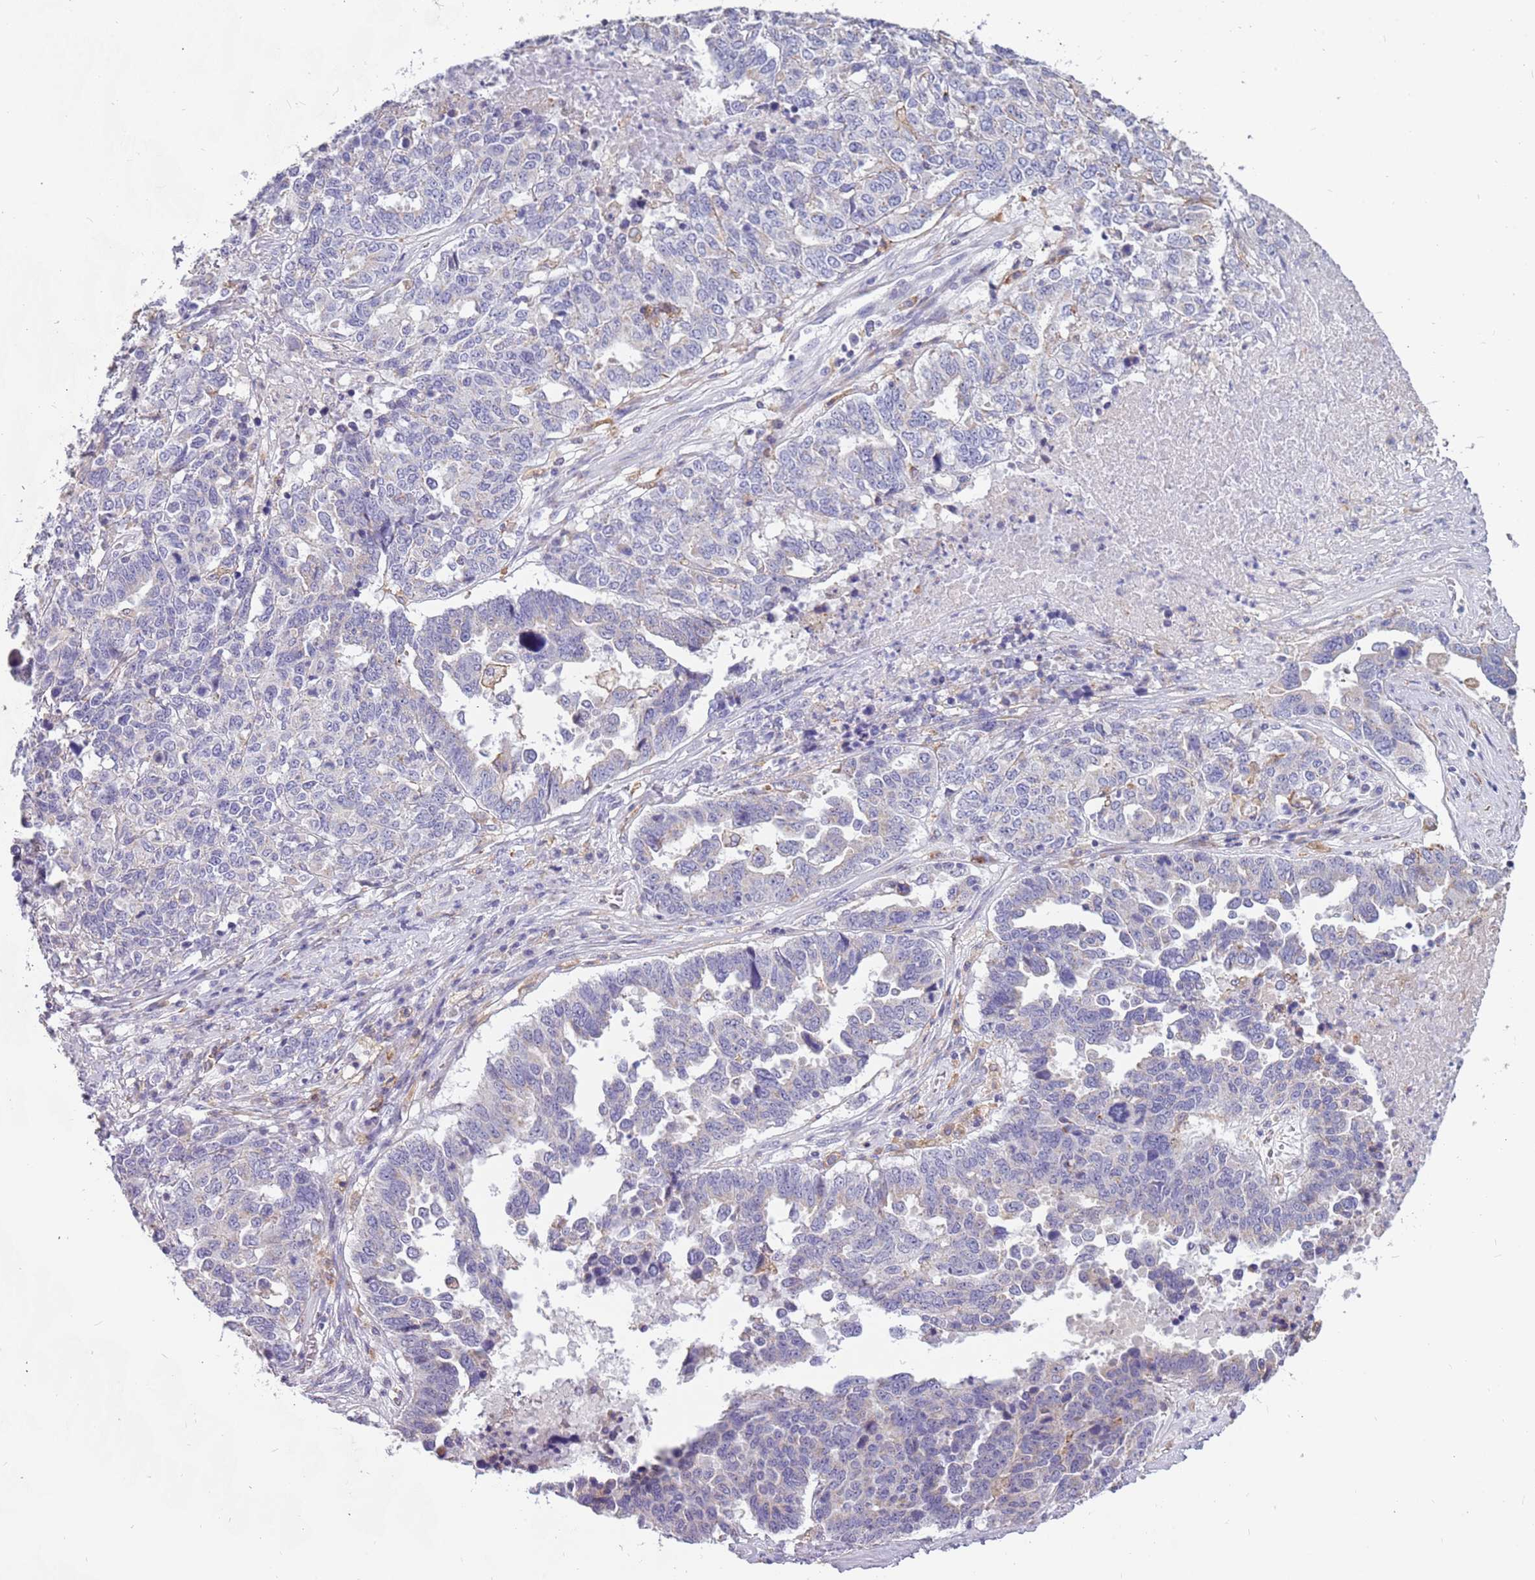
{"staining": {"intensity": "negative", "quantity": "none", "location": "none"}, "tissue": "ovarian cancer", "cell_type": "Tumor cells", "image_type": "cancer", "snomed": [{"axis": "morphology", "description": "Carcinoma, endometroid"}, {"axis": "topography", "description": "Ovary"}], "caption": "An immunohistochemistry (IHC) histopathology image of endometroid carcinoma (ovarian) is shown. There is no staining in tumor cells of endometroid carcinoma (ovarian). The staining is performed using DAB (3,3'-diaminobenzidine) brown chromogen with nuclei counter-stained in using hematoxylin.", "gene": "RHCG", "patient": {"sex": "female", "age": 62}}